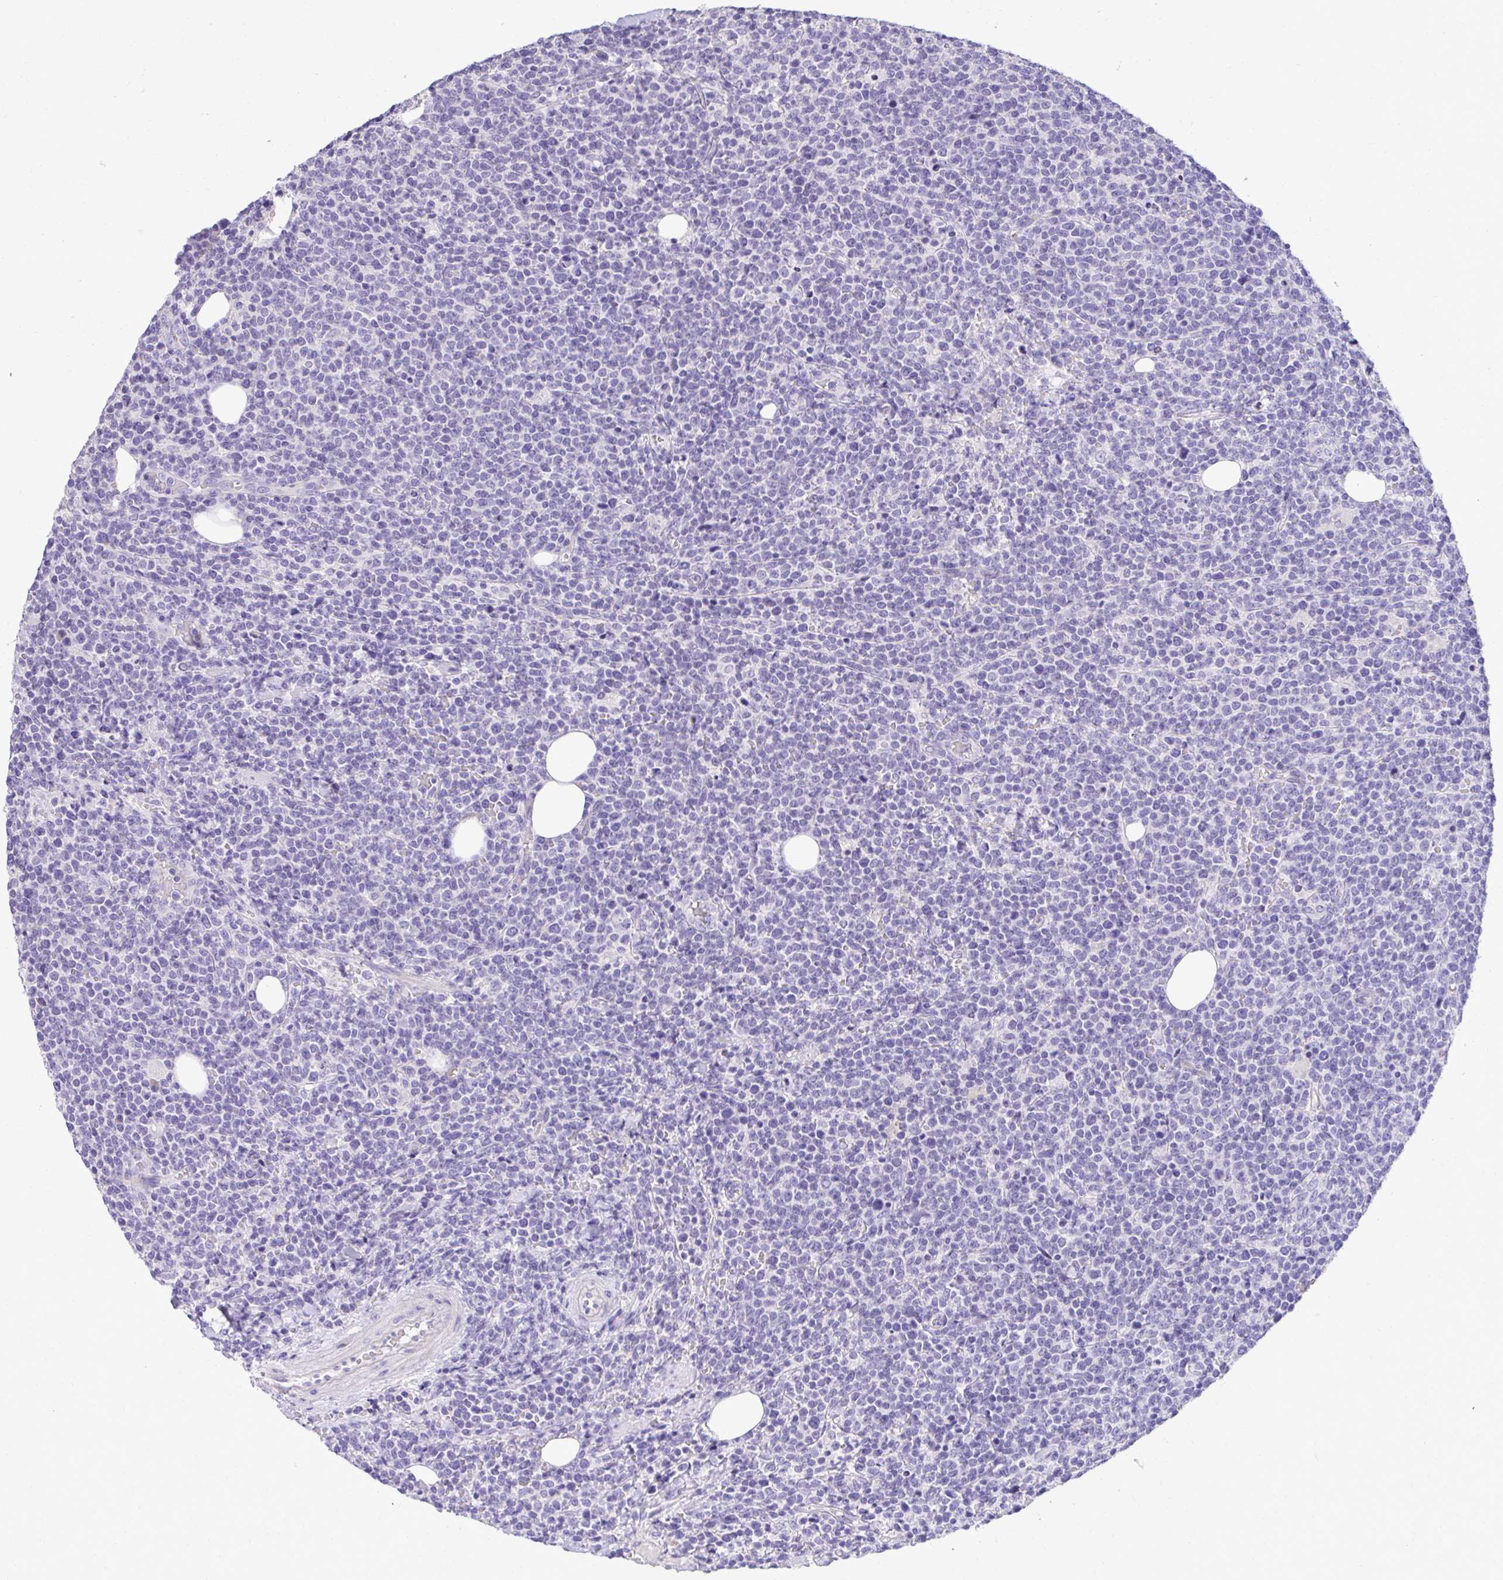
{"staining": {"intensity": "negative", "quantity": "none", "location": "none"}, "tissue": "lymphoma", "cell_type": "Tumor cells", "image_type": "cancer", "snomed": [{"axis": "morphology", "description": "Malignant lymphoma, non-Hodgkin's type, High grade"}, {"axis": "topography", "description": "Lymph node"}], "caption": "A high-resolution image shows immunohistochemistry staining of high-grade malignant lymphoma, non-Hodgkin's type, which demonstrates no significant positivity in tumor cells.", "gene": "TMCO5A", "patient": {"sex": "male", "age": 61}}